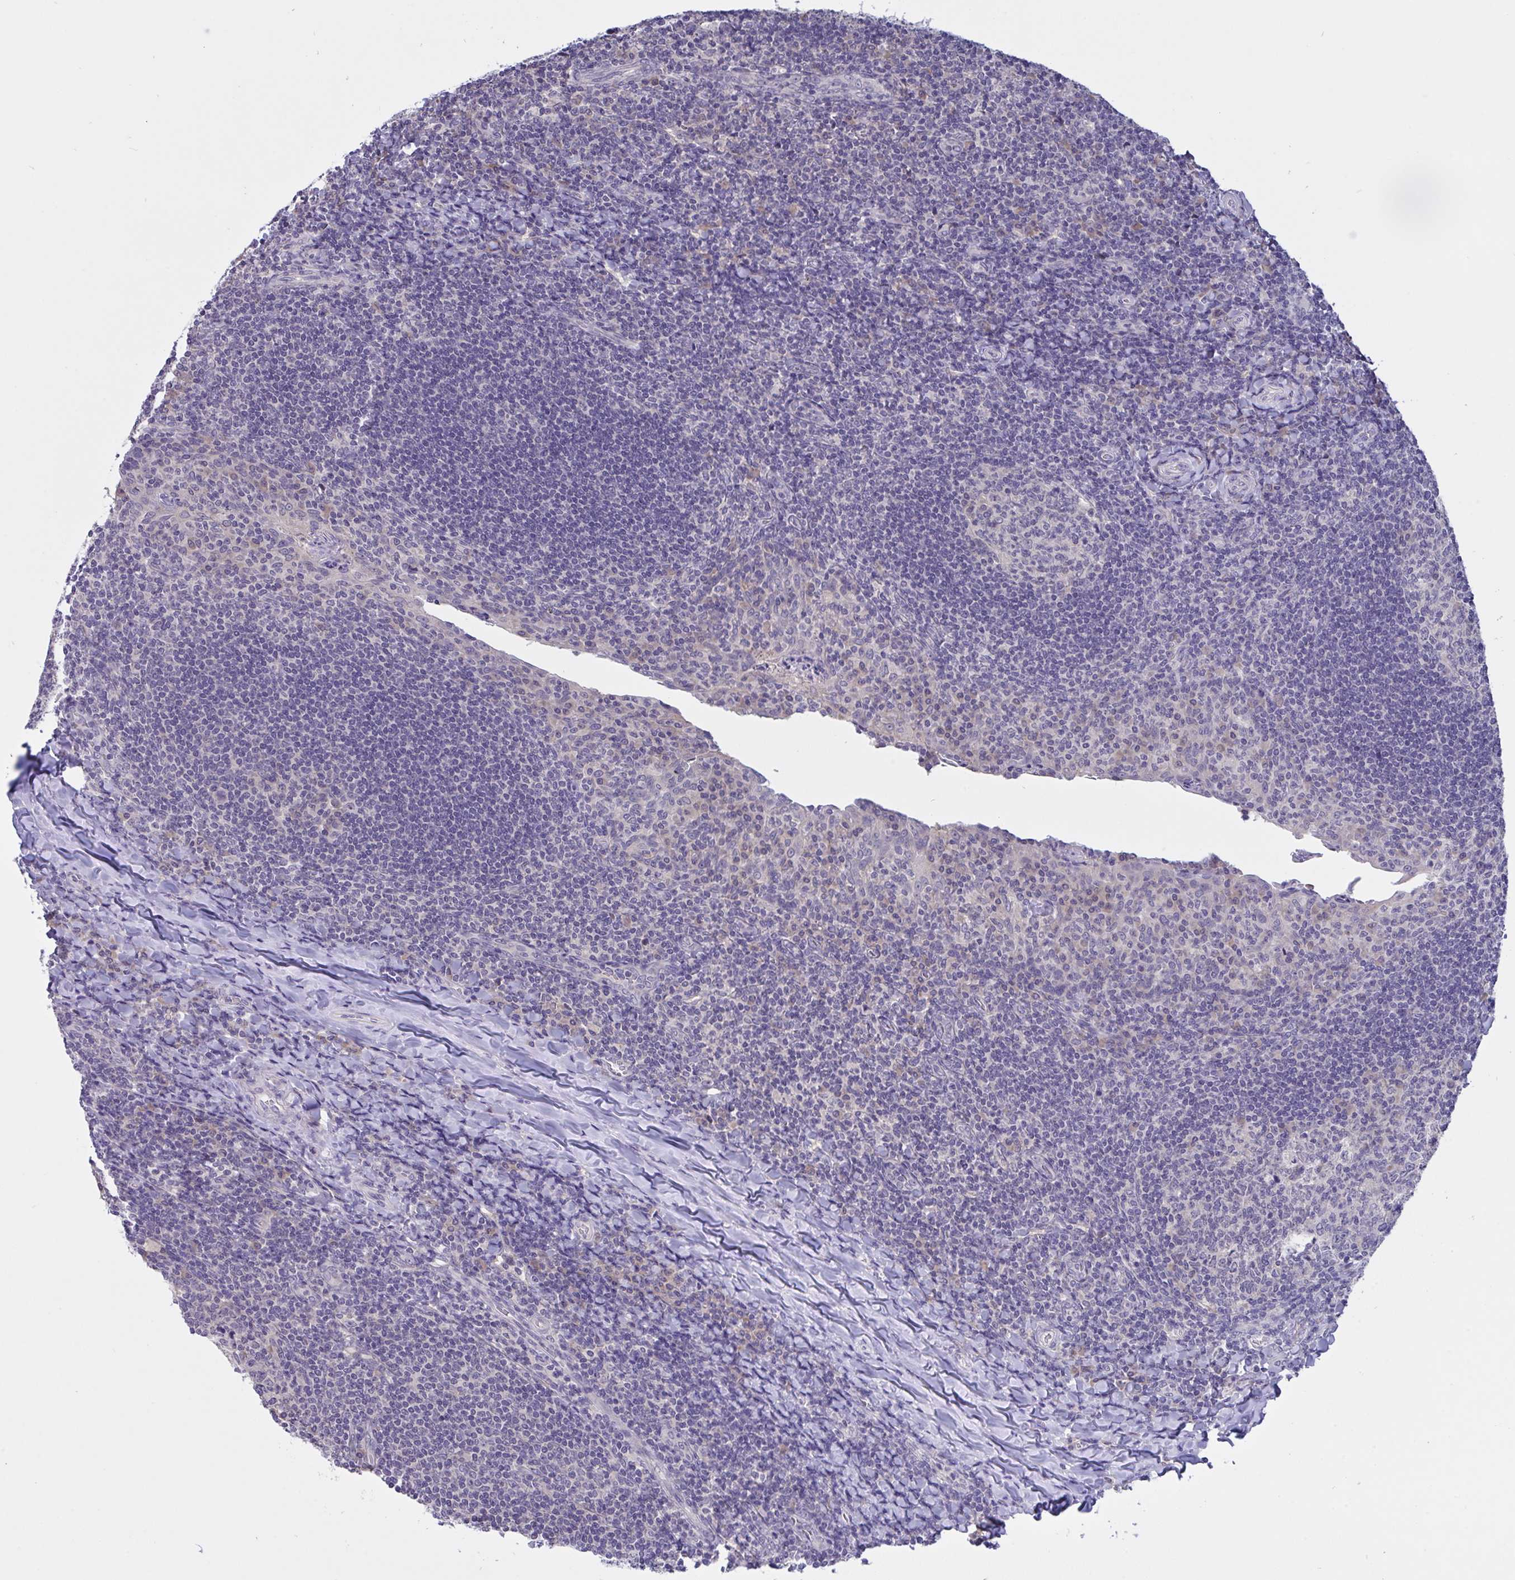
{"staining": {"intensity": "weak", "quantity": "<25%", "location": "cytoplasmic/membranous"}, "tissue": "tonsil", "cell_type": "Germinal center cells", "image_type": "normal", "snomed": [{"axis": "morphology", "description": "Normal tissue, NOS"}, {"axis": "topography", "description": "Tonsil"}], "caption": "An IHC micrograph of normal tonsil is shown. There is no staining in germinal center cells of tonsil.", "gene": "TMEM41A", "patient": {"sex": "male", "age": 17}}